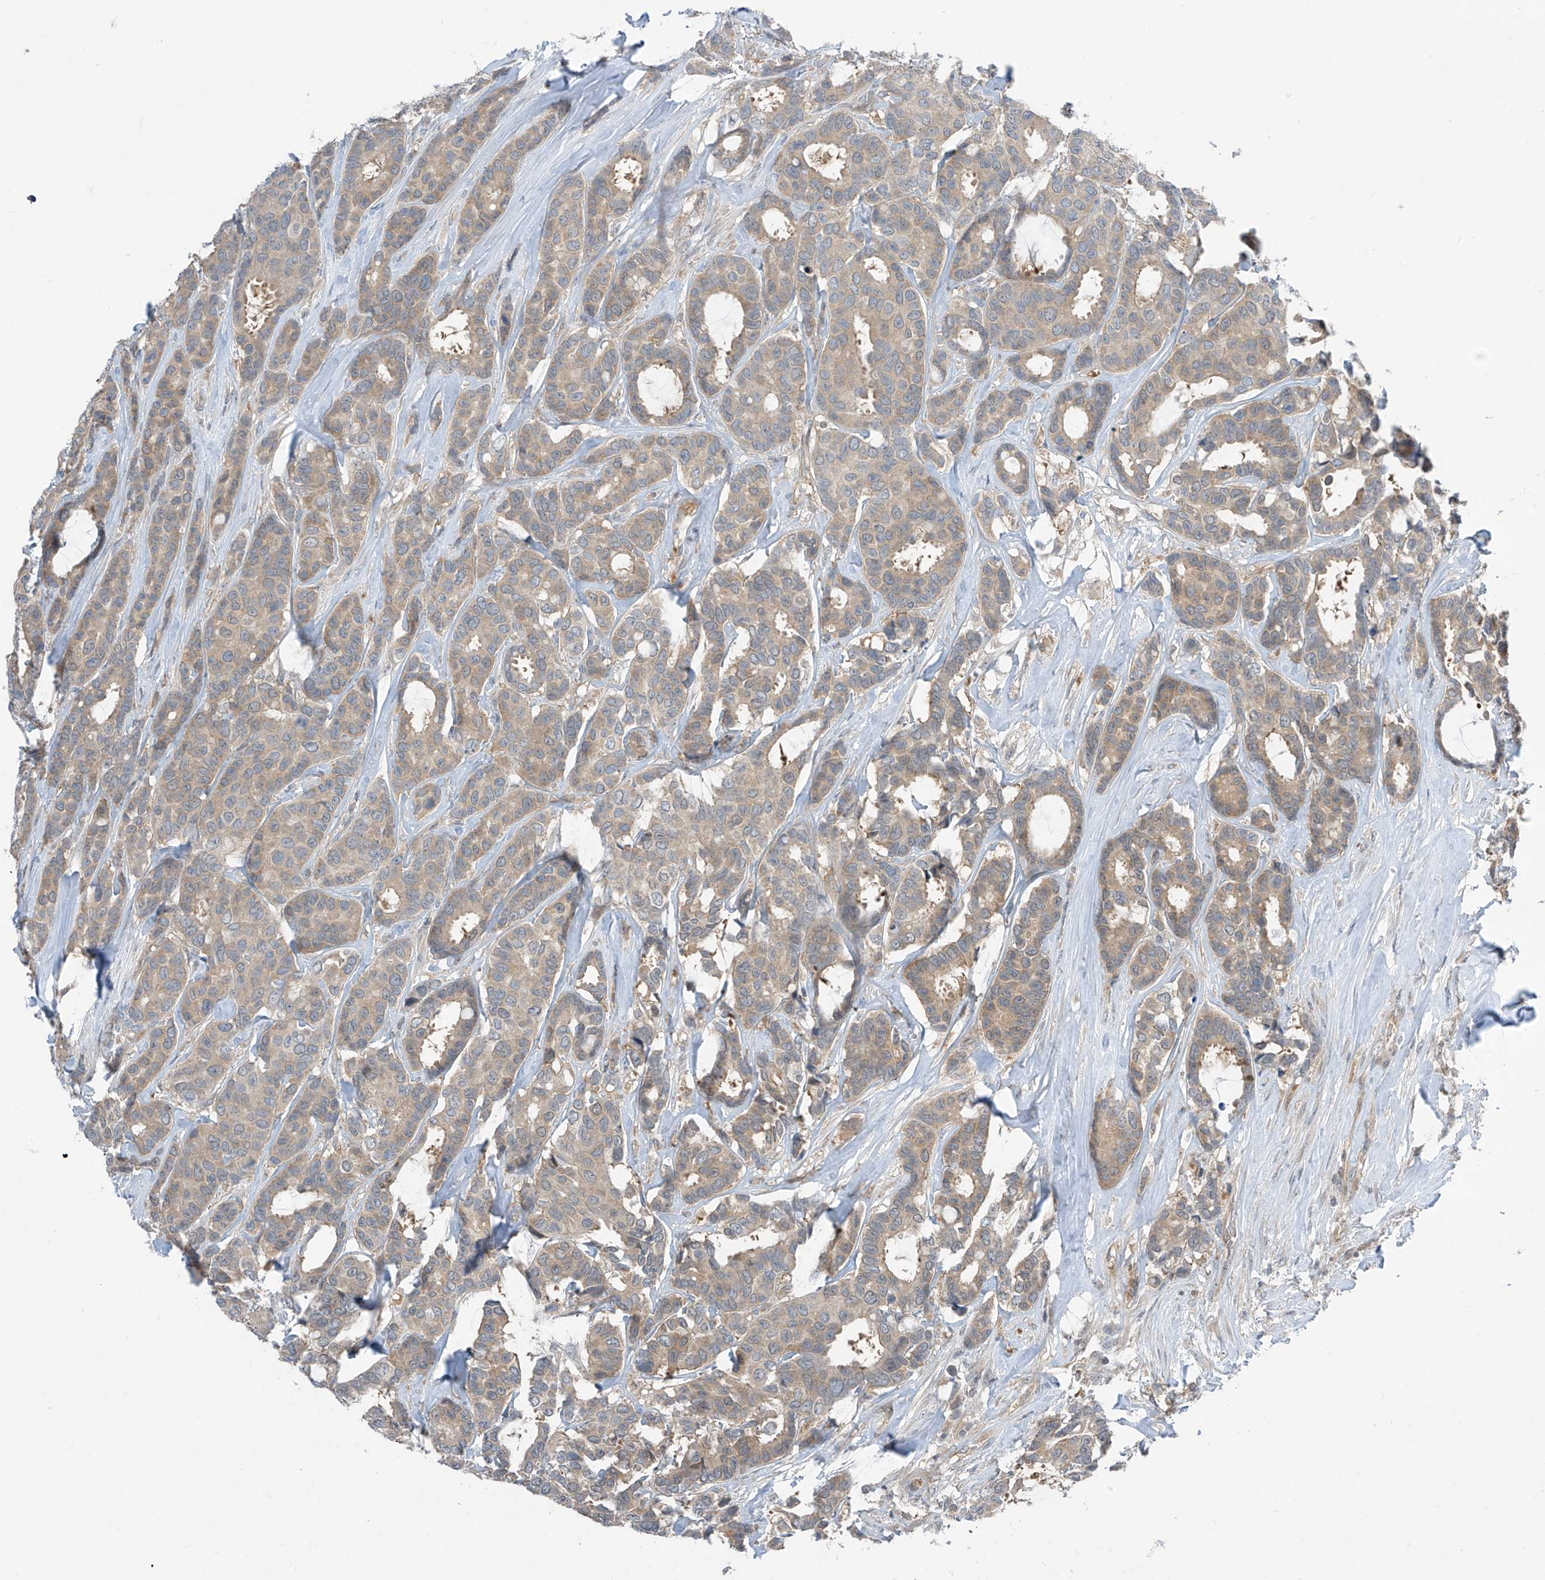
{"staining": {"intensity": "moderate", "quantity": ">75%", "location": "cytoplasmic/membranous"}, "tissue": "breast cancer", "cell_type": "Tumor cells", "image_type": "cancer", "snomed": [{"axis": "morphology", "description": "Duct carcinoma"}, {"axis": "topography", "description": "Breast"}], "caption": "Protein expression analysis of human breast intraductal carcinoma reveals moderate cytoplasmic/membranous positivity in about >75% of tumor cells.", "gene": "TTC38", "patient": {"sex": "female", "age": 87}}